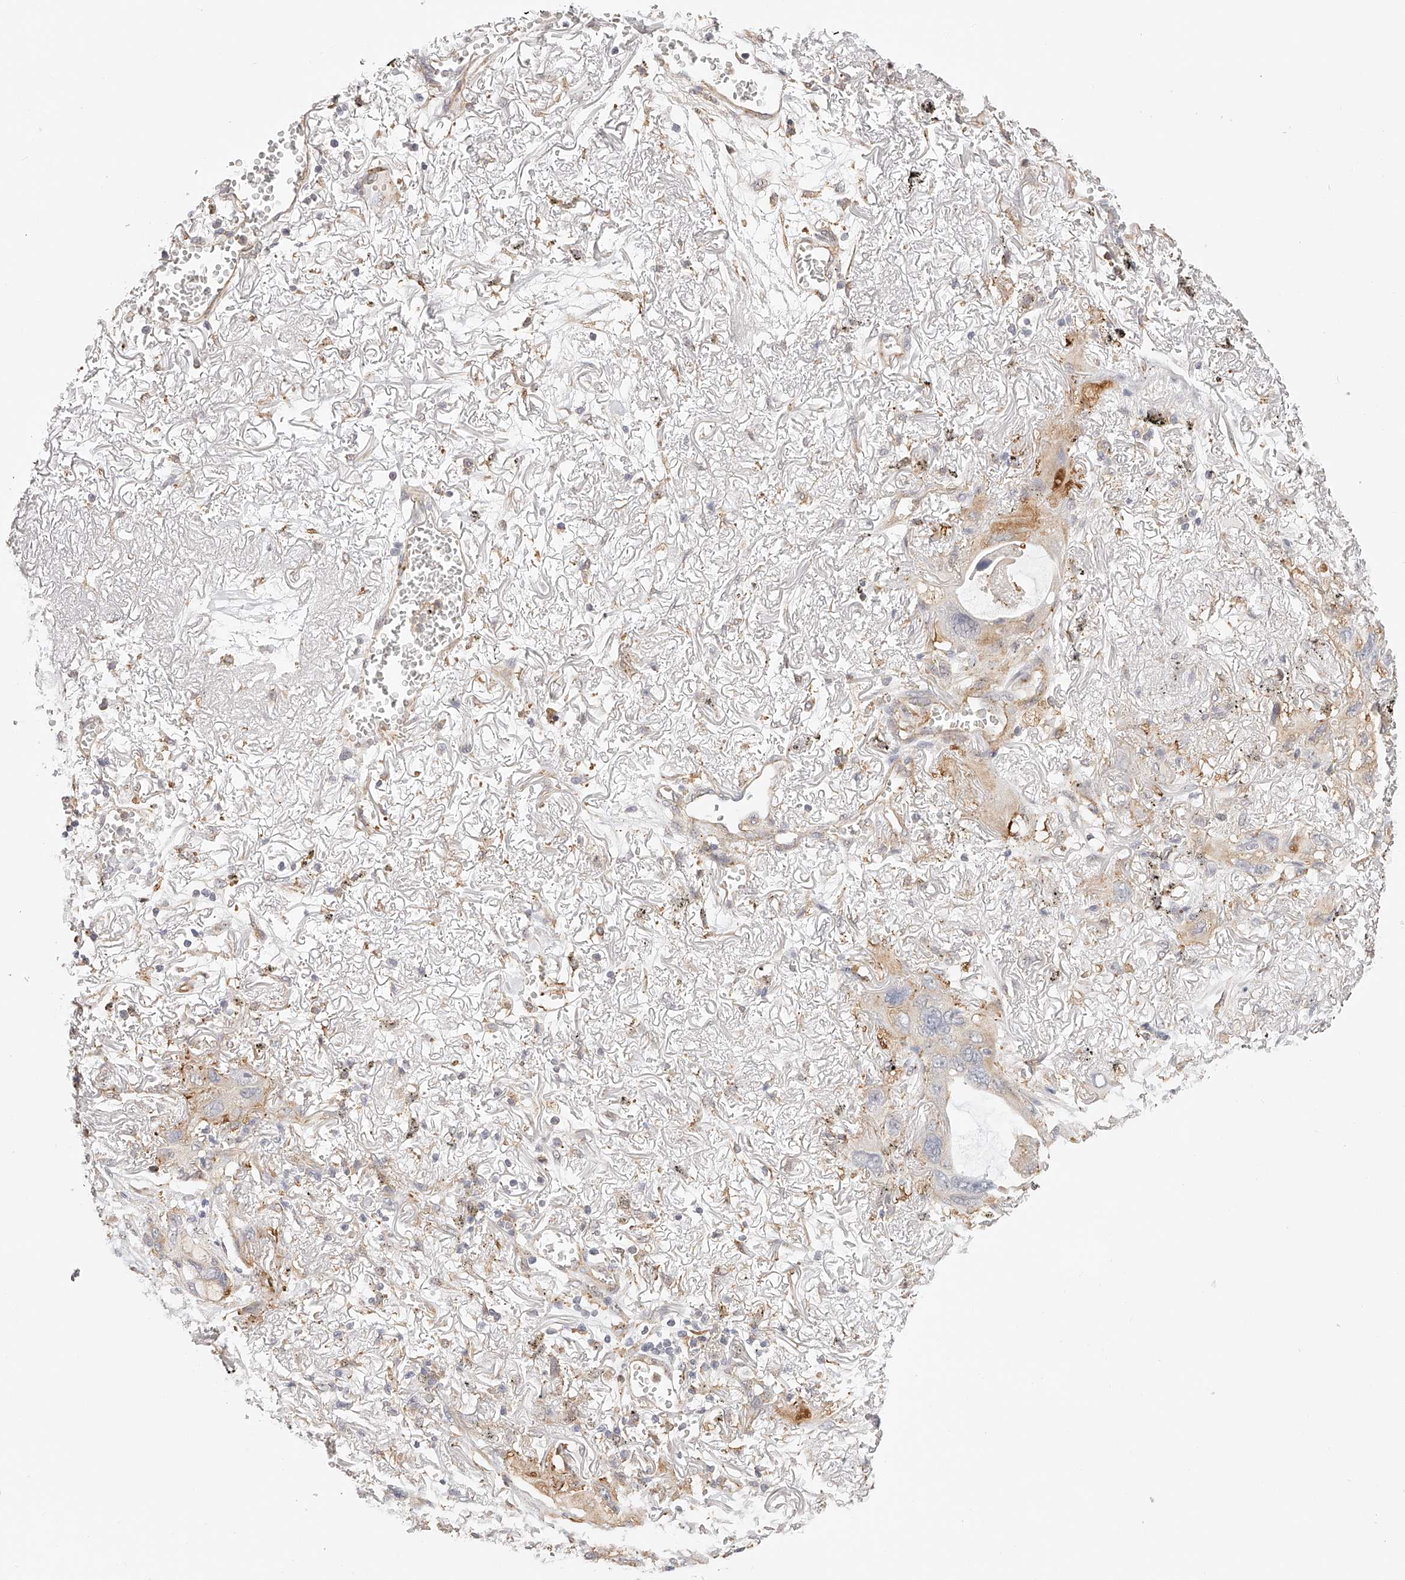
{"staining": {"intensity": "weak", "quantity": "<25%", "location": "cytoplasmic/membranous"}, "tissue": "lung cancer", "cell_type": "Tumor cells", "image_type": "cancer", "snomed": [{"axis": "morphology", "description": "Squamous cell carcinoma, NOS"}, {"axis": "topography", "description": "Lung"}], "caption": "This is a image of IHC staining of lung squamous cell carcinoma, which shows no staining in tumor cells. Brightfield microscopy of IHC stained with DAB (3,3'-diaminobenzidine) (brown) and hematoxylin (blue), captured at high magnification.", "gene": "SYNC", "patient": {"sex": "female", "age": 73}}